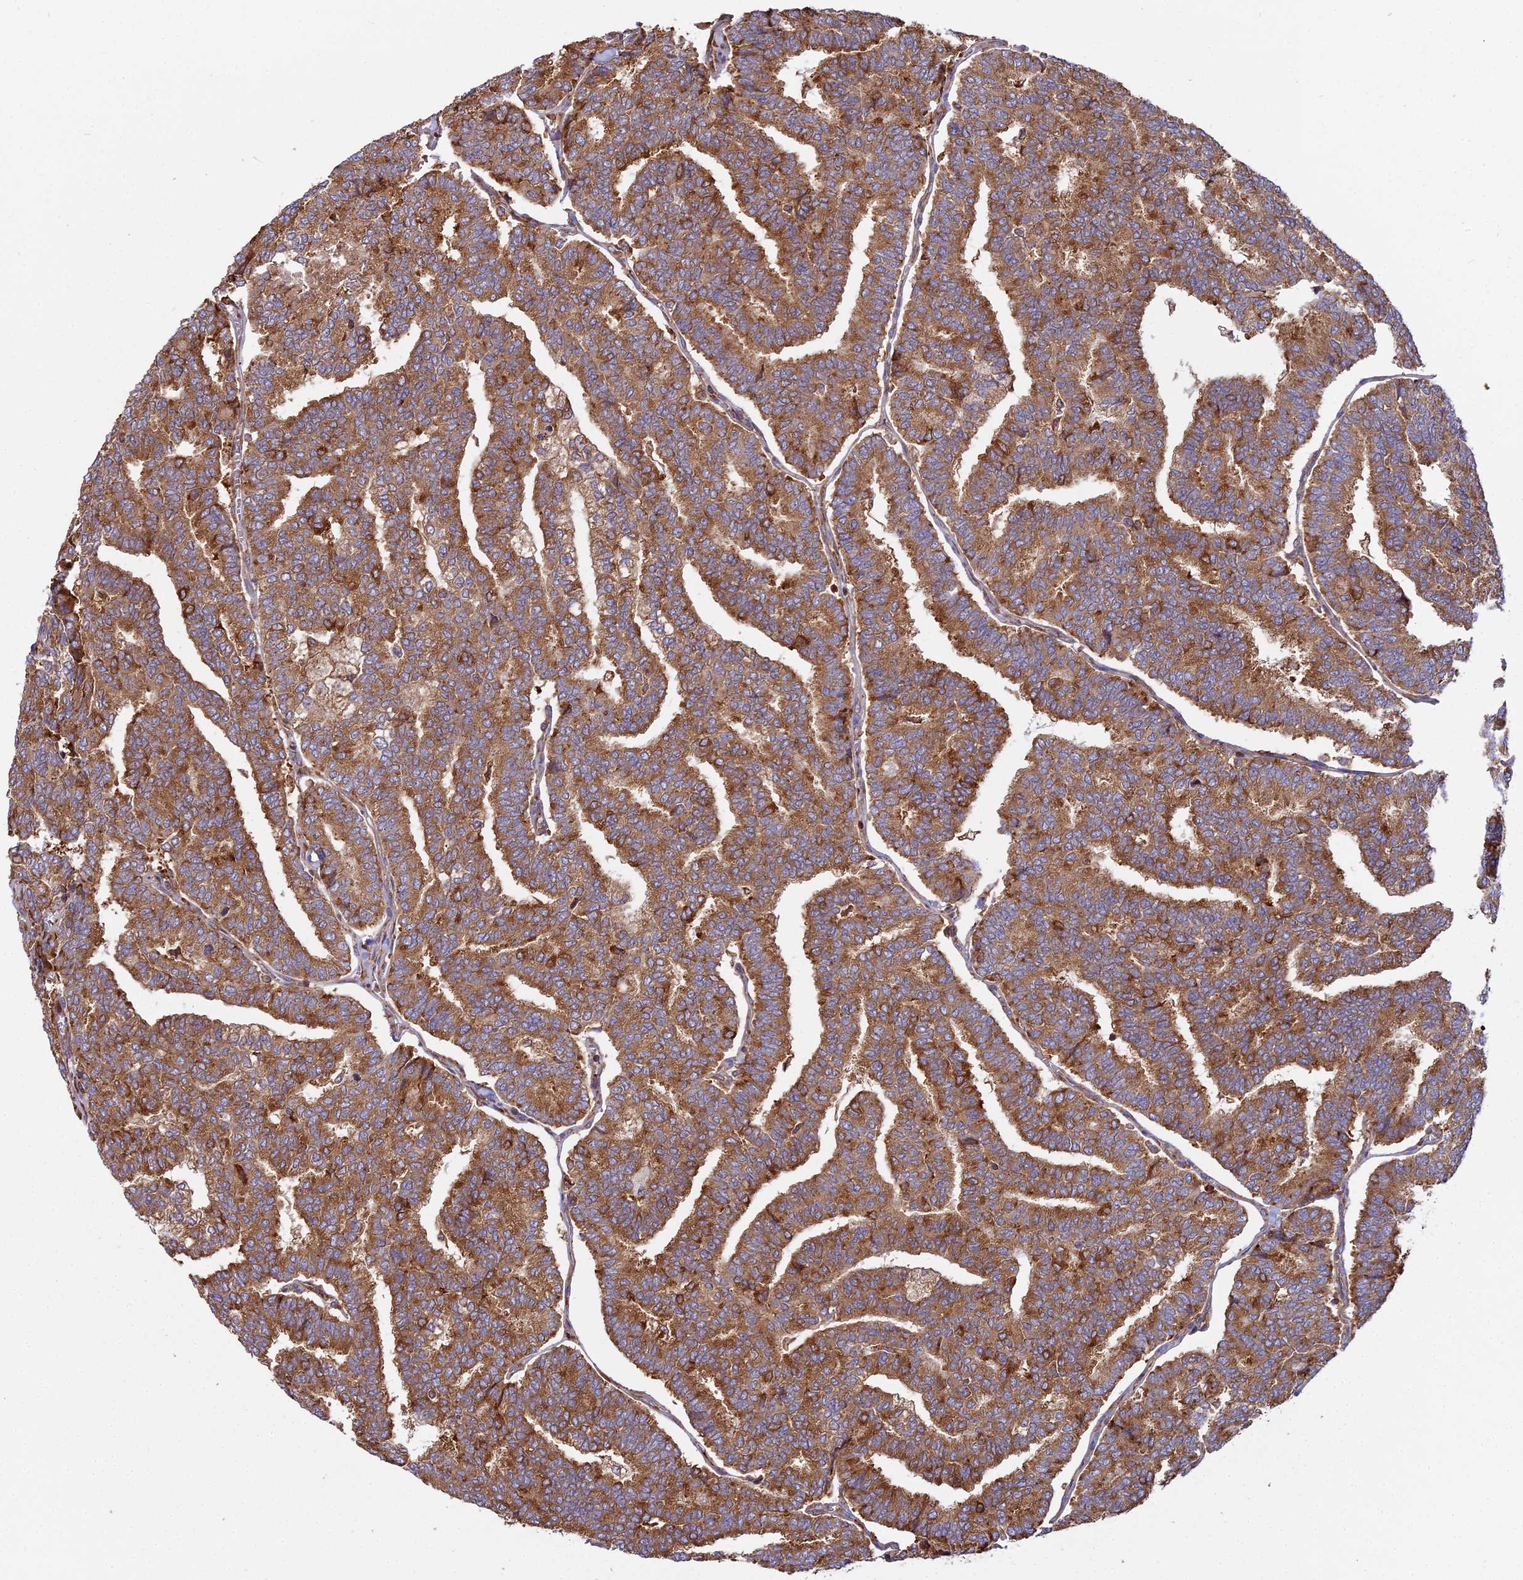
{"staining": {"intensity": "strong", "quantity": ">75%", "location": "cytoplasmic/membranous"}, "tissue": "thyroid cancer", "cell_type": "Tumor cells", "image_type": "cancer", "snomed": [{"axis": "morphology", "description": "Papillary adenocarcinoma, NOS"}, {"axis": "topography", "description": "Thyroid gland"}], "caption": "Immunohistochemistry histopathology image of neoplastic tissue: thyroid cancer stained using immunohistochemistry reveals high levels of strong protein expression localized specifically in the cytoplasmic/membranous of tumor cells, appearing as a cytoplasmic/membranous brown color.", "gene": "RPL26", "patient": {"sex": "female", "age": 35}}